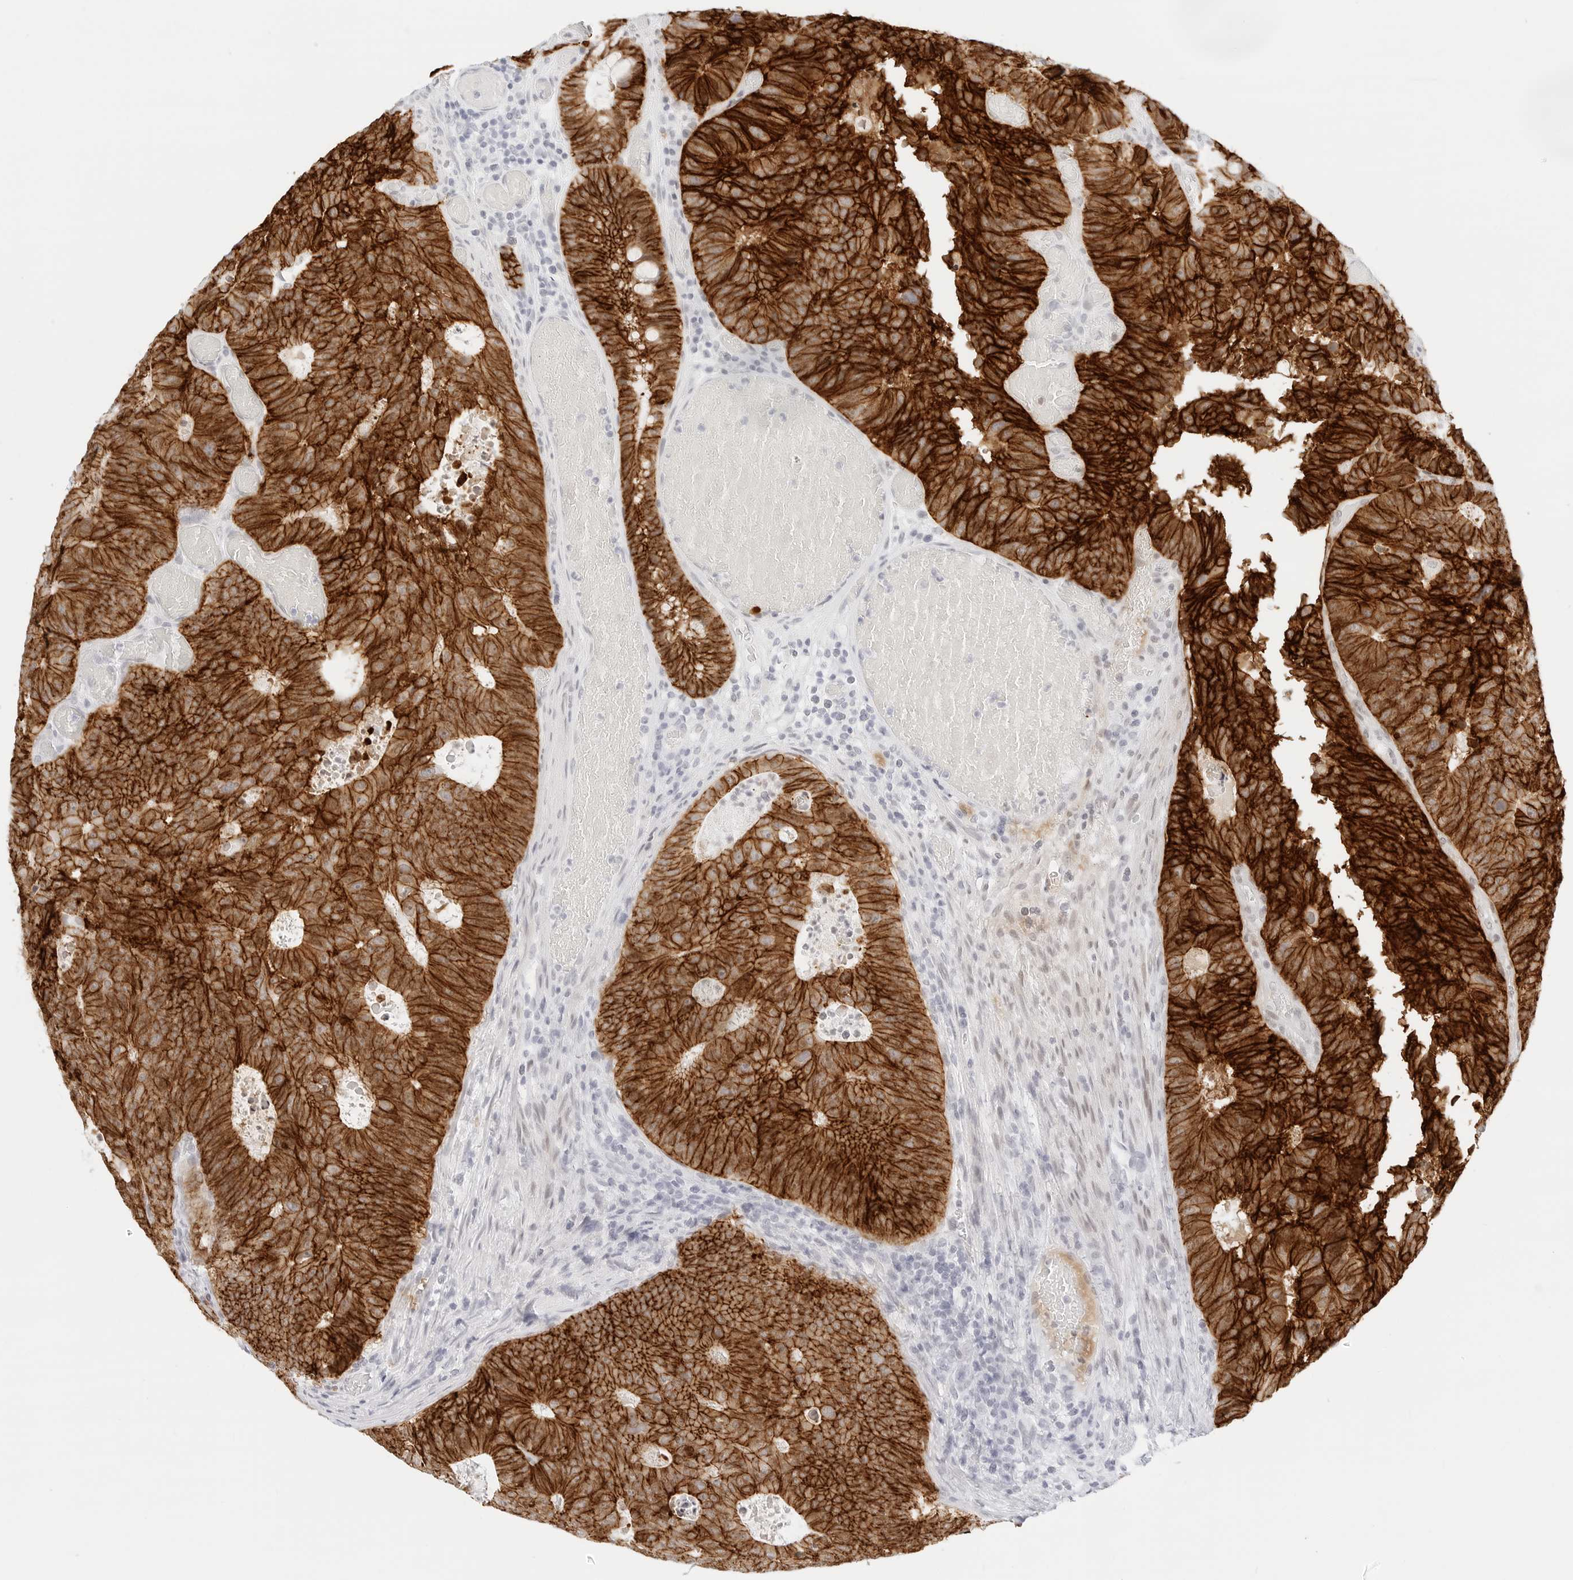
{"staining": {"intensity": "strong", "quantity": ">75%", "location": "cytoplasmic/membranous"}, "tissue": "colorectal cancer", "cell_type": "Tumor cells", "image_type": "cancer", "snomed": [{"axis": "morphology", "description": "Adenocarcinoma, NOS"}, {"axis": "topography", "description": "Colon"}], "caption": "Tumor cells display high levels of strong cytoplasmic/membranous positivity in approximately >75% of cells in human colorectal adenocarcinoma. (IHC, brightfield microscopy, high magnification).", "gene": "CDH1", "patient": {"sex": "male", "age": 87}}